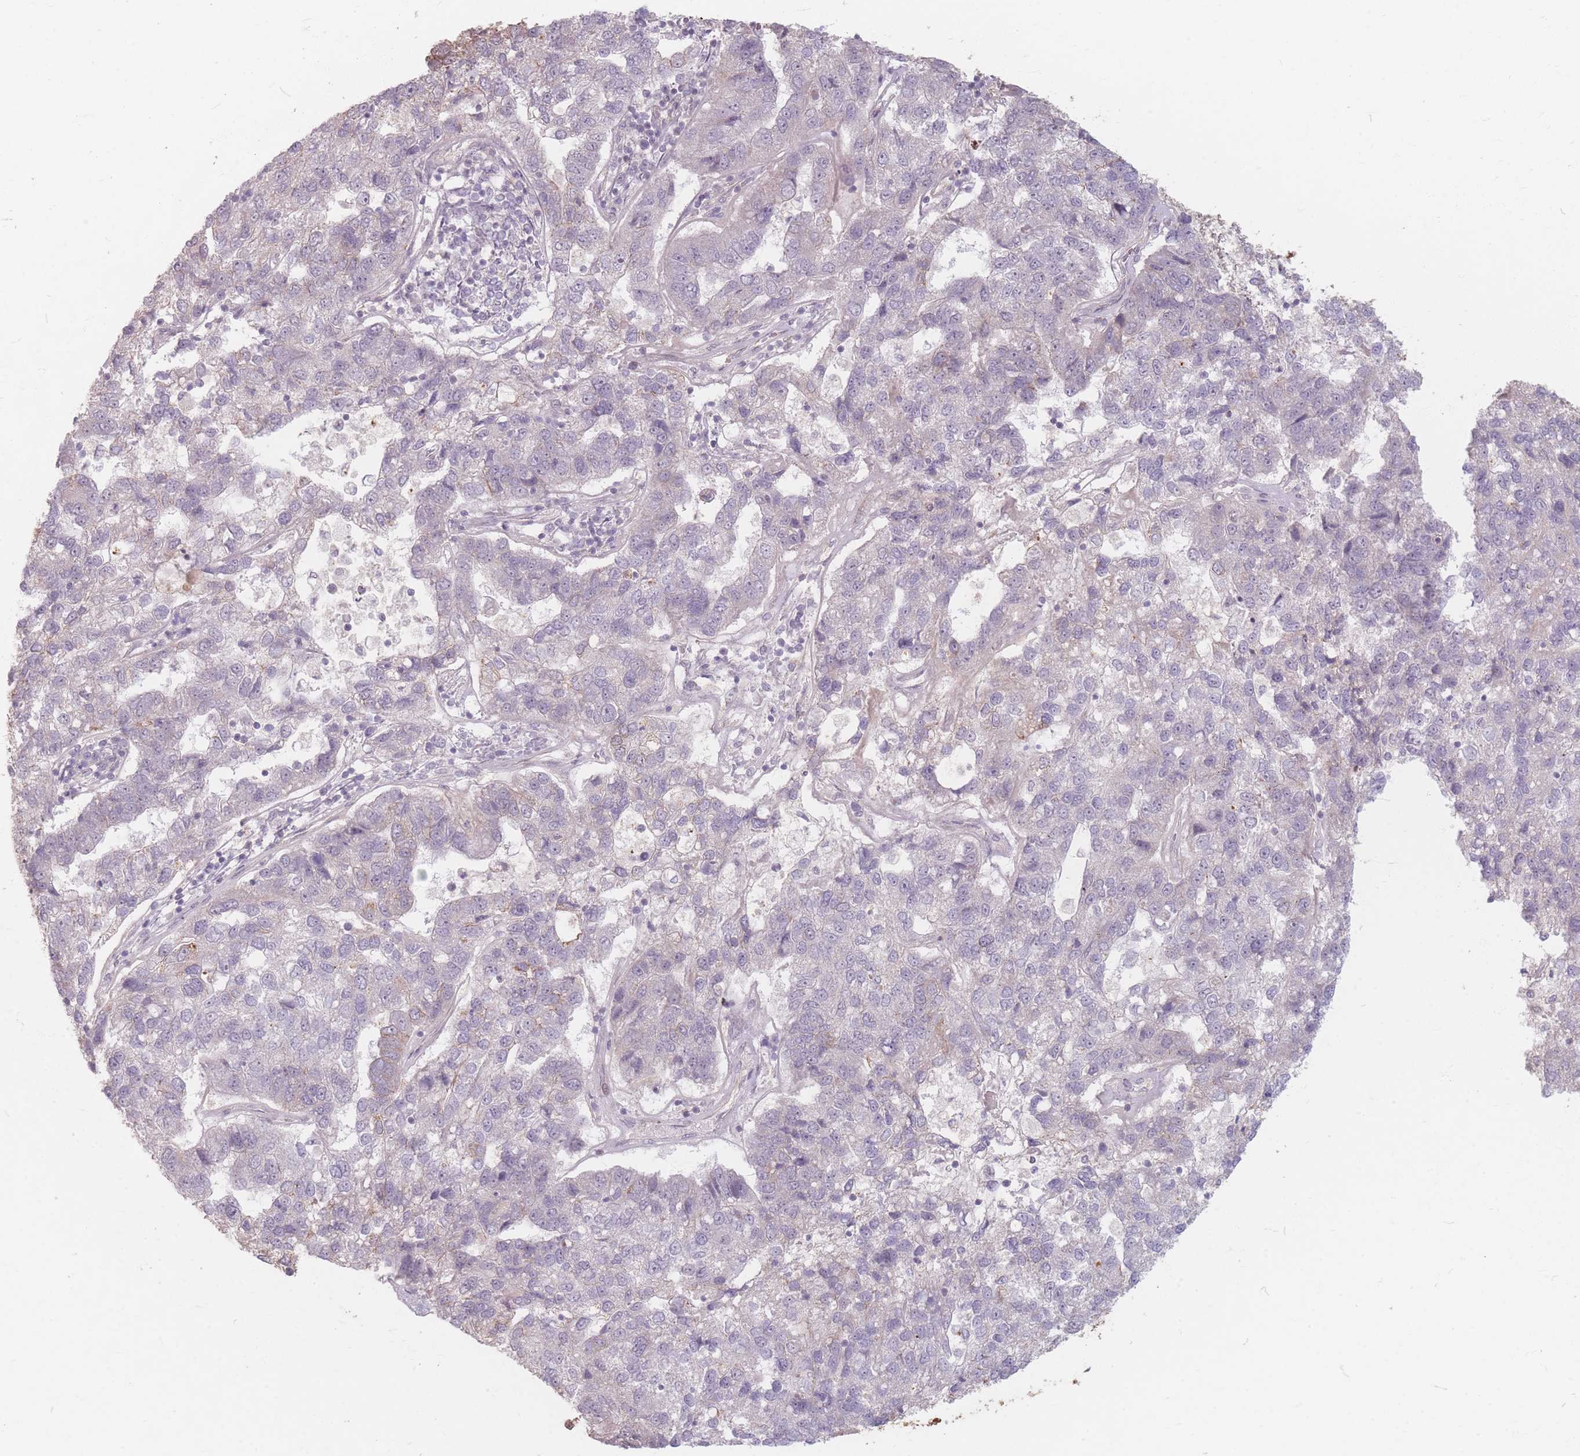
{"staining": {"intensity": "negative", "quantity": "none", "location": "none"}, "tissue": "pancreatic cancer", "cell_type": "Tumor cells", "image_type": "cancer", "snomed": [{"axis": "morphology", "description": "Adenocarcinoma, NOS"}, {"axis": "topography", "description": "Pancreas"}], "caption": "Immunohistochemical staining of pancreatic cancer (adenocarcinoma) reveals no significant positivity in tumor cells.", "gene": "GABRA6", "patient": {"sex": "female", "age": 61}}